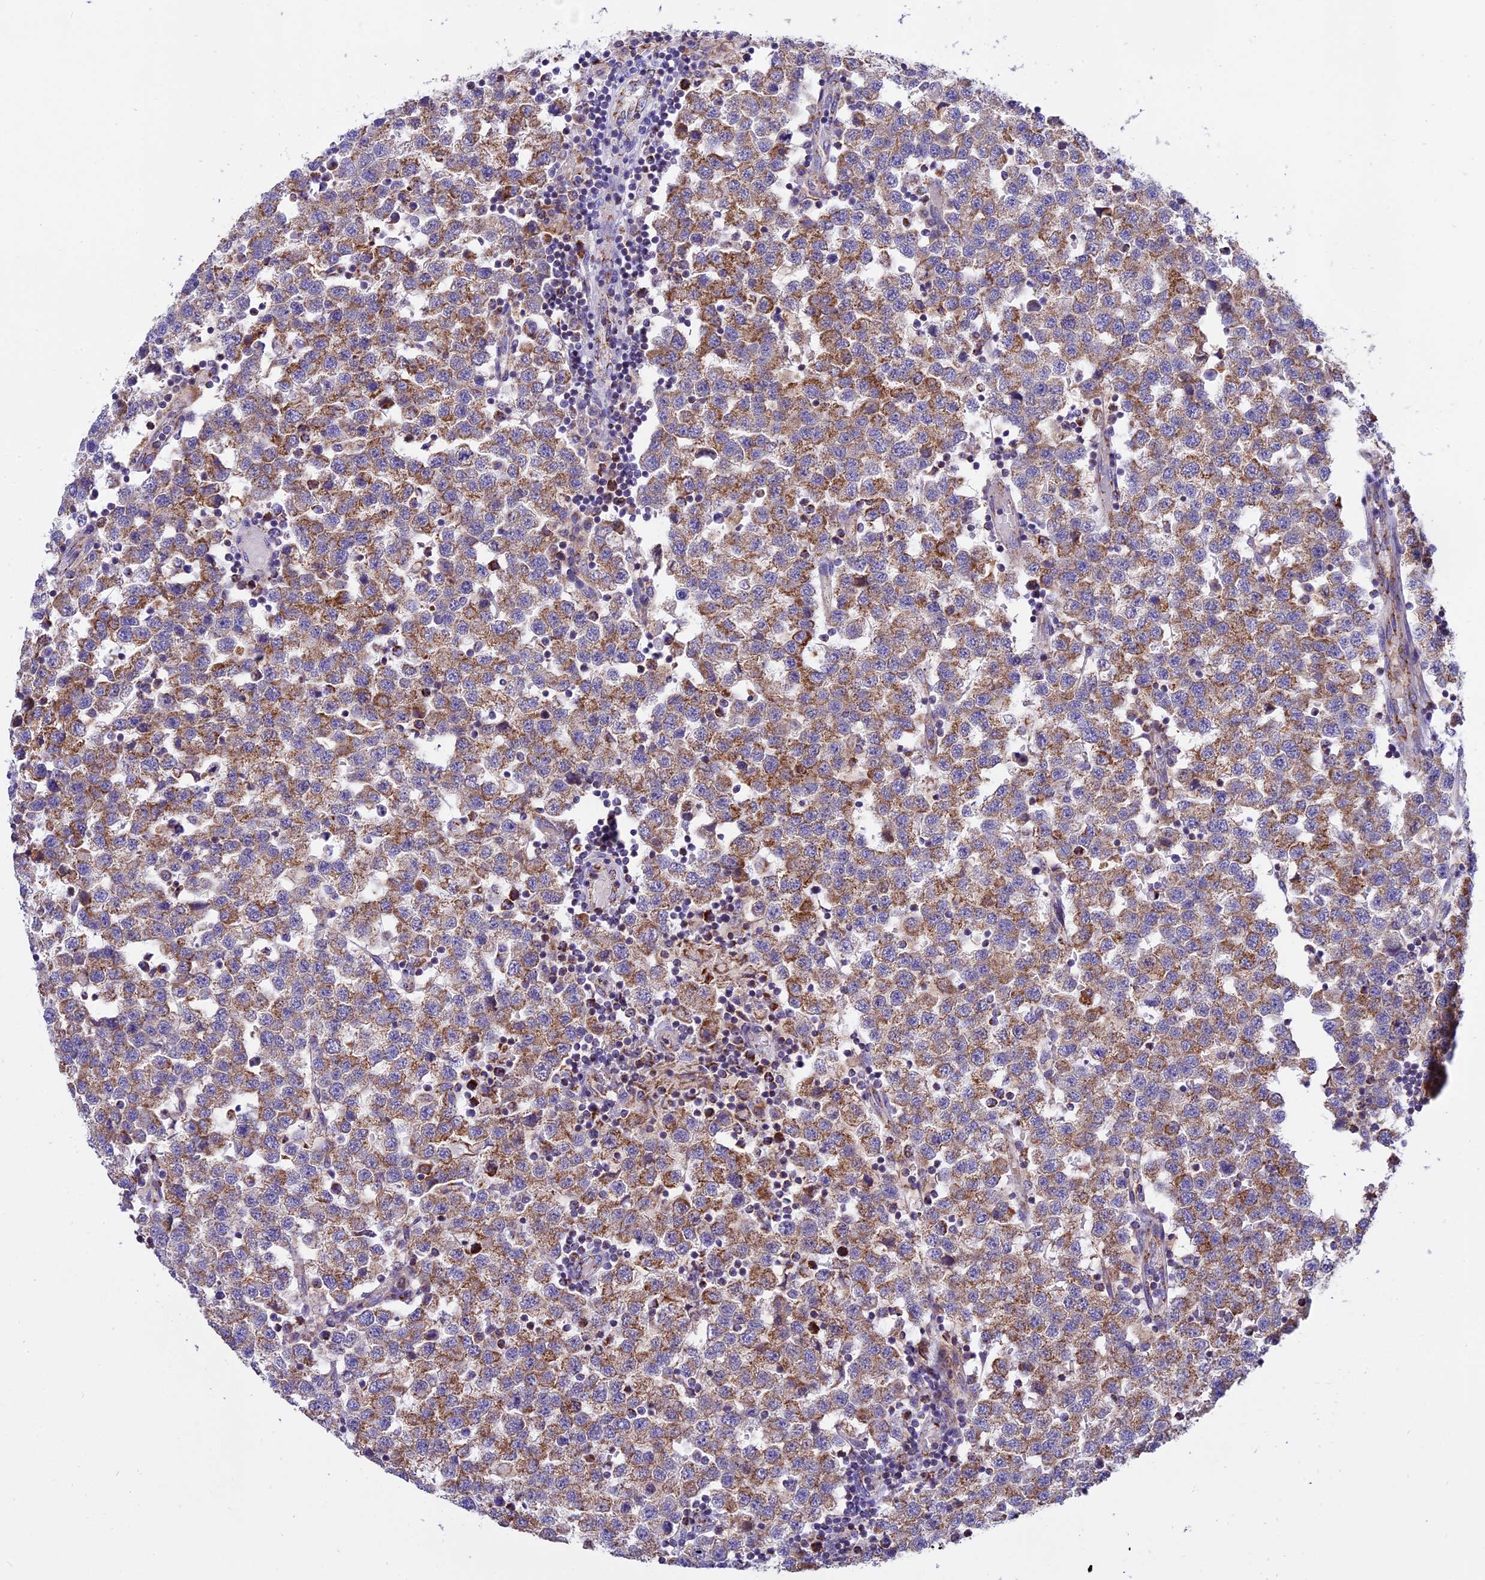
{"staining": {"intensity": "moderate", "quantity": ">75%", "location": "cytoplasmic/membranous"}, "tissue": "testis cancer", "cell_type": "Tumor cells", "image_type": "cancer", "snomed": [{"axis": "morphology", "description": "Seminoma, NOS"}, {"axis": "topography", "description": "Testis"}], "caption": "Protein expression analysis of testis cancer displays moderate cytoplasmic/membranous staining in approximately >75% of tumor cells.", "gene": "MRPS34", "patient": {"sex": "male", "age": 34}}